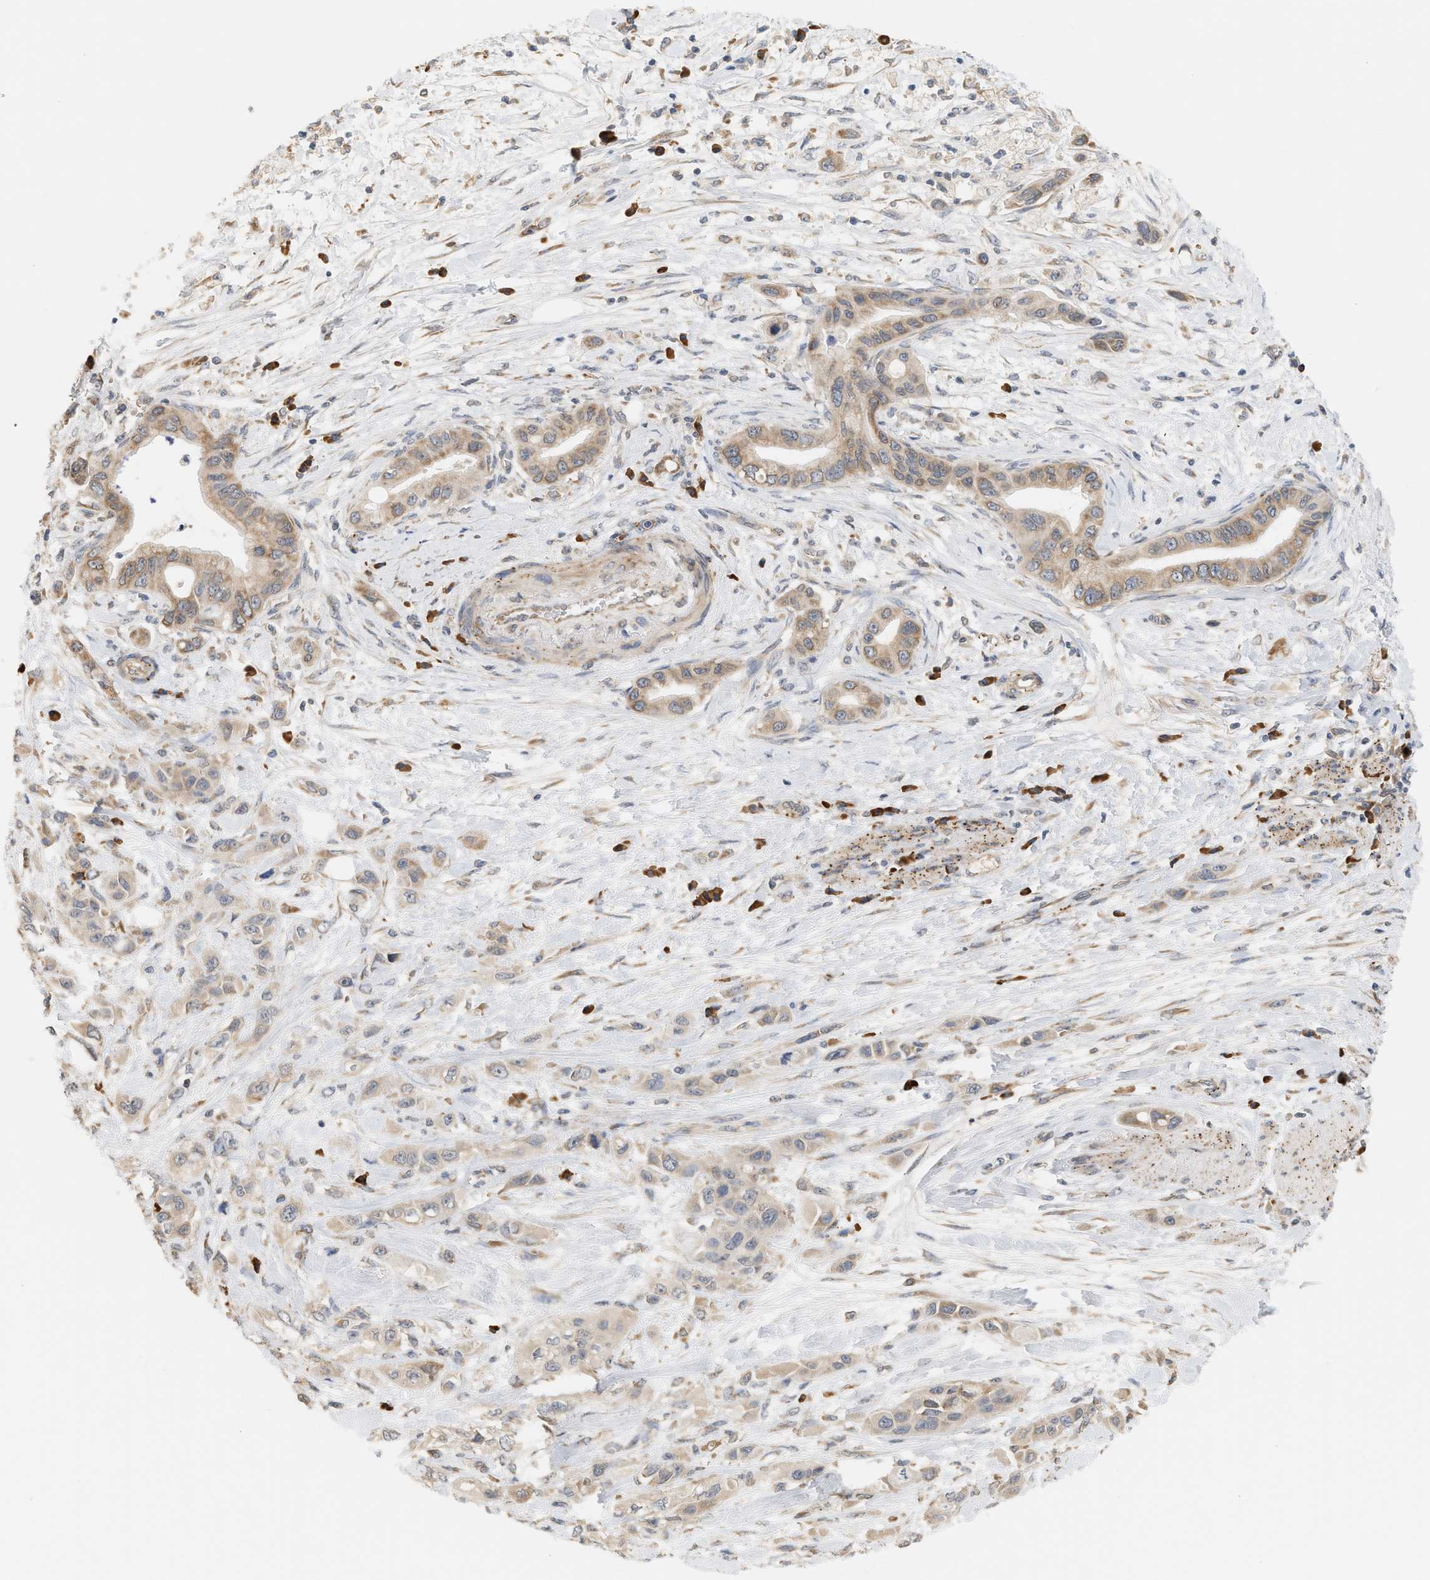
{"staining": {"intensity": "moderate", "quantity": ">75%", "location": "cytoplasmic/membranous"}, "tissue": "pancreatic cancer", "cell_type": "Tumor cells", "image_type": "cancer", "snomed": [{"axis": "morphology", "description": "Adenocarcinoma, NOS"}, {"axis": "topography", "description": "Pancreas"}], "caption": "Immunohistochemical staining of human adenocarcinoma (pancreatic) demonstrates moderate cytoplasmic/membranous protein positivity in about >75% of tumor cells.", "gene": "SVOP", "patient": {"sex": "female", "age": 73}}